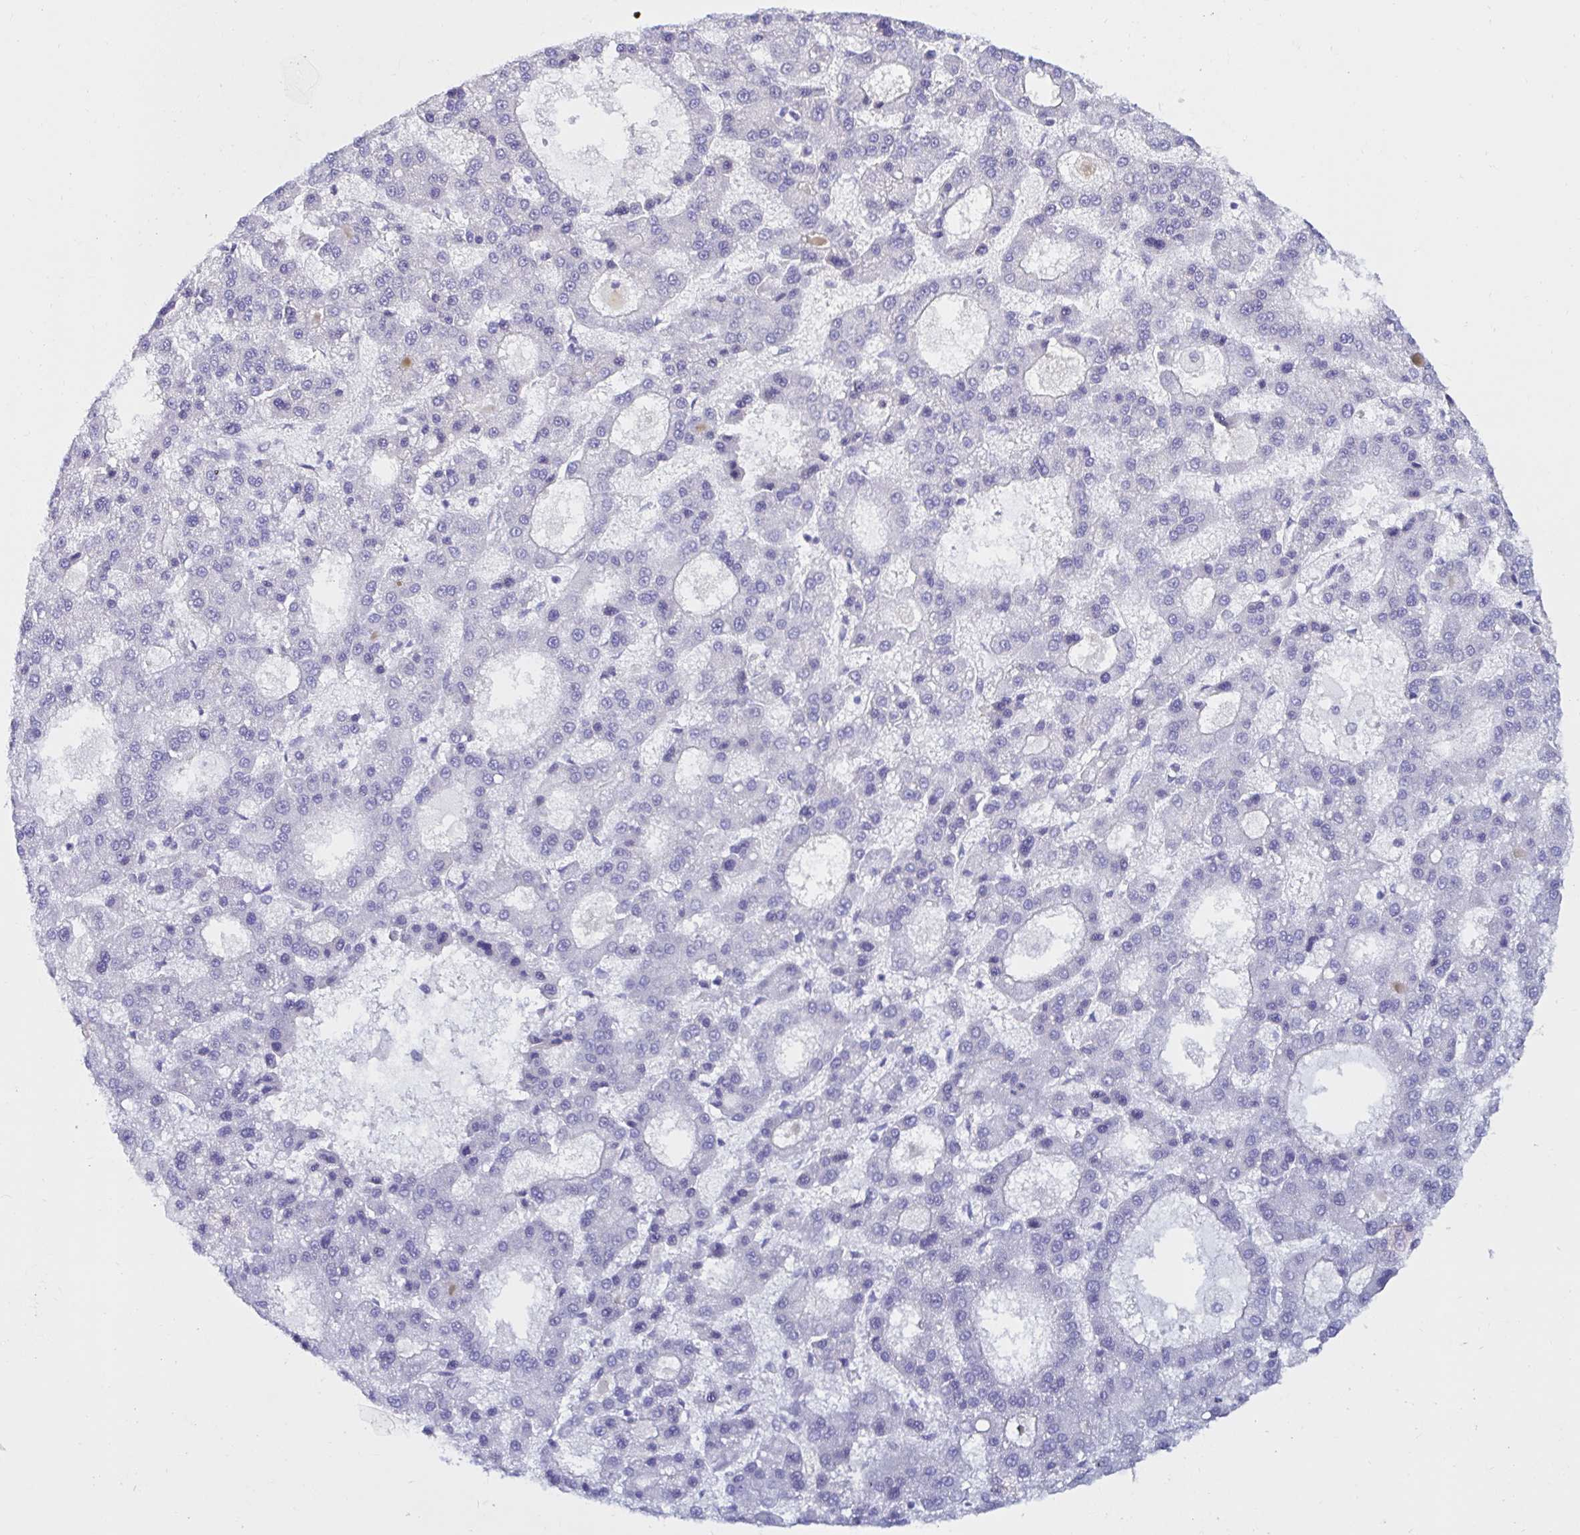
{"staining": {"intensity": "negative", "quantity": "none", "location": "none"}, "tissue": "liver cancer", "cell_type": "Tumor cells", "image_type": "cancer", "snomed": [{"axis": "morphology", "description": "Carcinoma, Hepatocellular, NOS"}, {"axis": "topography", "description": "Liver"}], "caption": "This is an immunohistochemistry (IHC) micrograph of liver hepatocellular carcinoma. There is no positivity in tumor cells.", "gene": "RSRP1", "patient": {"sex": "male", "age": 70}}